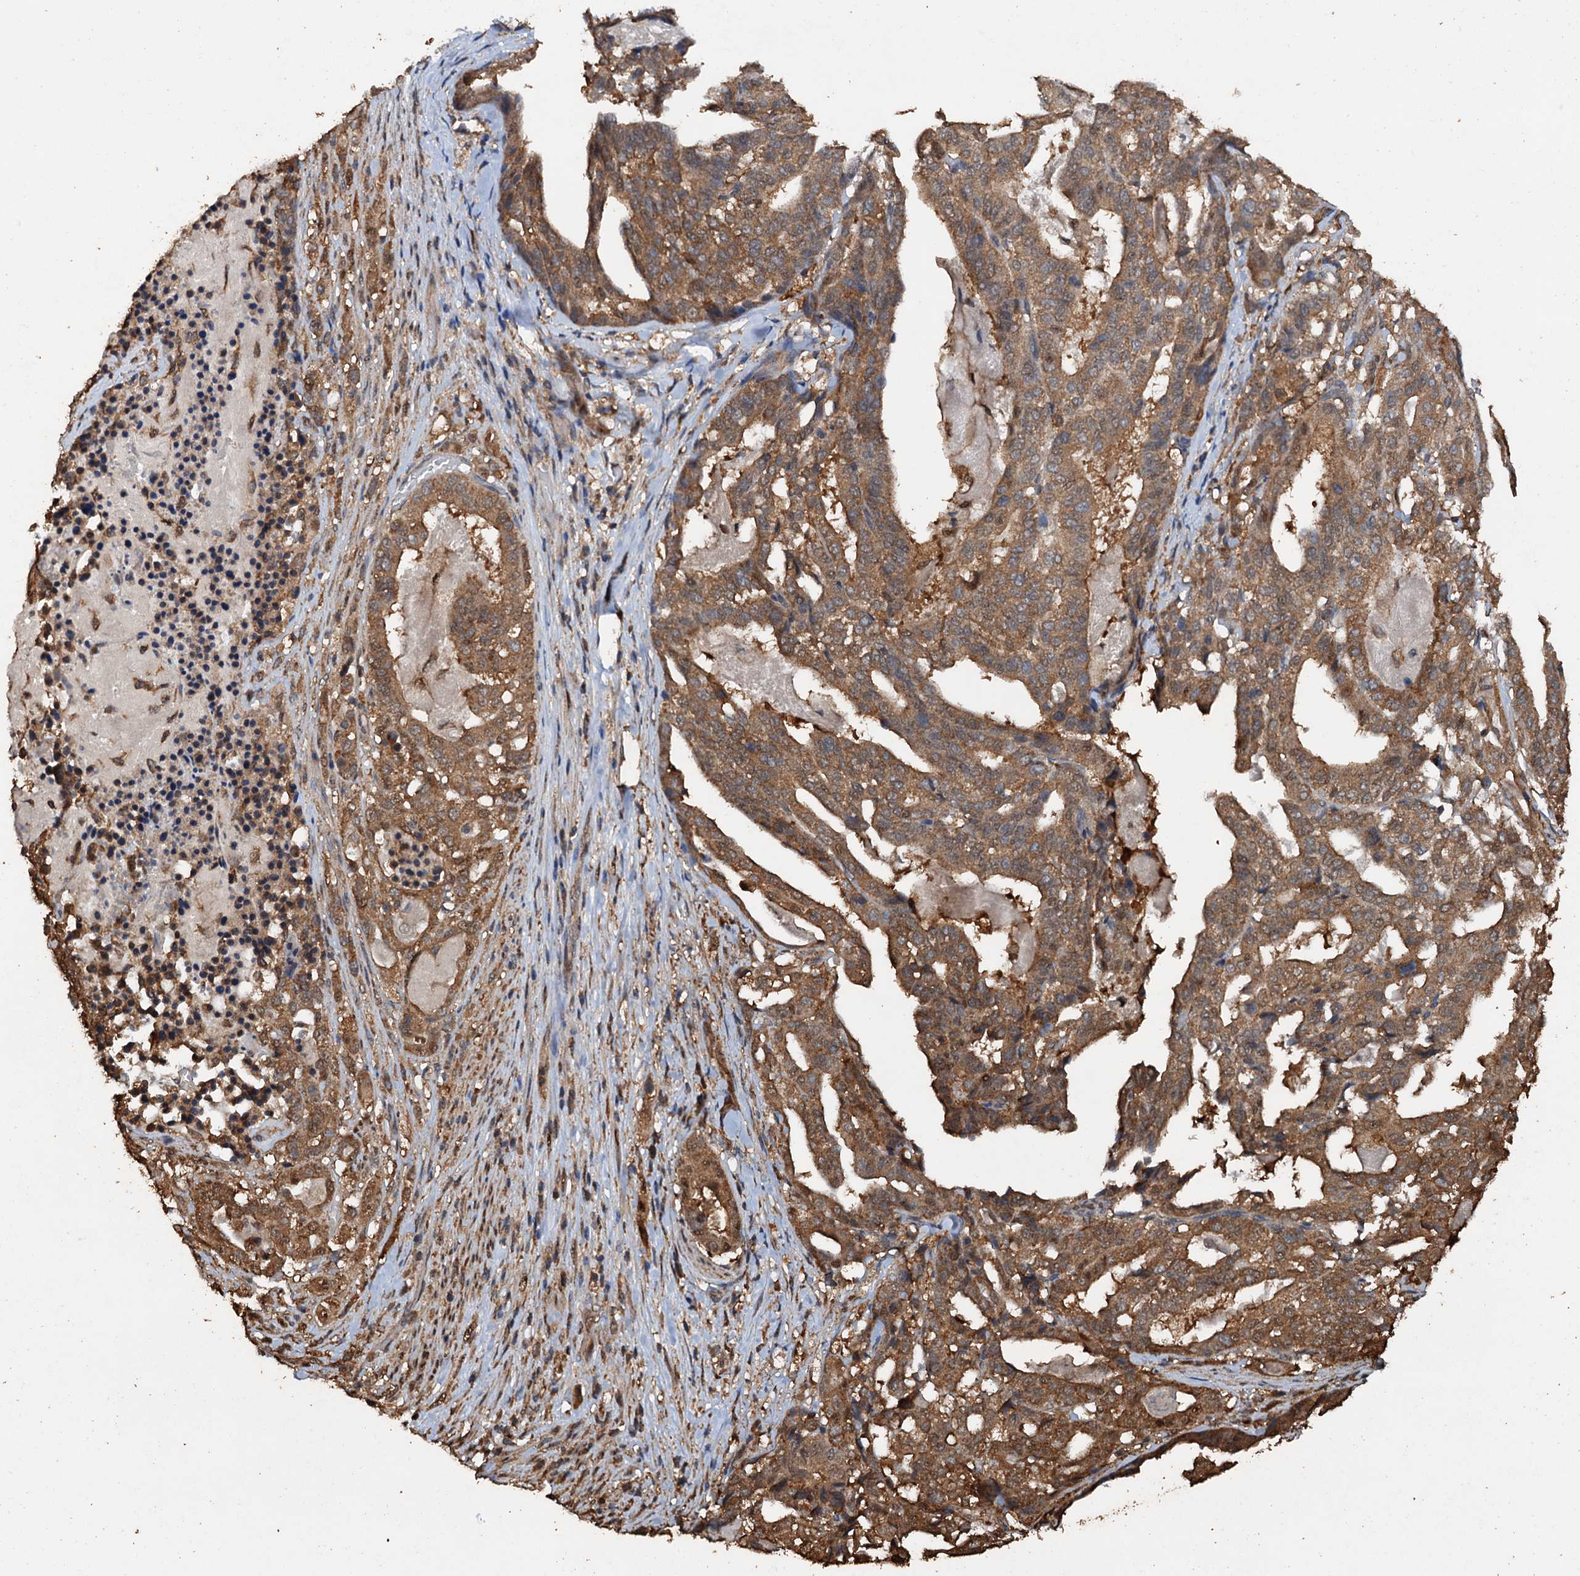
{"staining": {"intensity": "moderate", "quantity": ">75%", "location": "cytoplasmic/membranous"}, "tissue": "stomach cancer", "cell_type": "Tumor cells", "image_type": "cancer", "snomed": [{"axis": "morphology", "description": "Adenocarcinoma, NOS"}, {"axis": "topography", "description": "Stomach"}], "caption": "Tumor cells display moderate cytoplasmic/membranous positivity in approximately >75% of cells in stomach adenocarcinoma.", "gene": "PSMD9", "patient": {"sex": "male", "age": 48}}